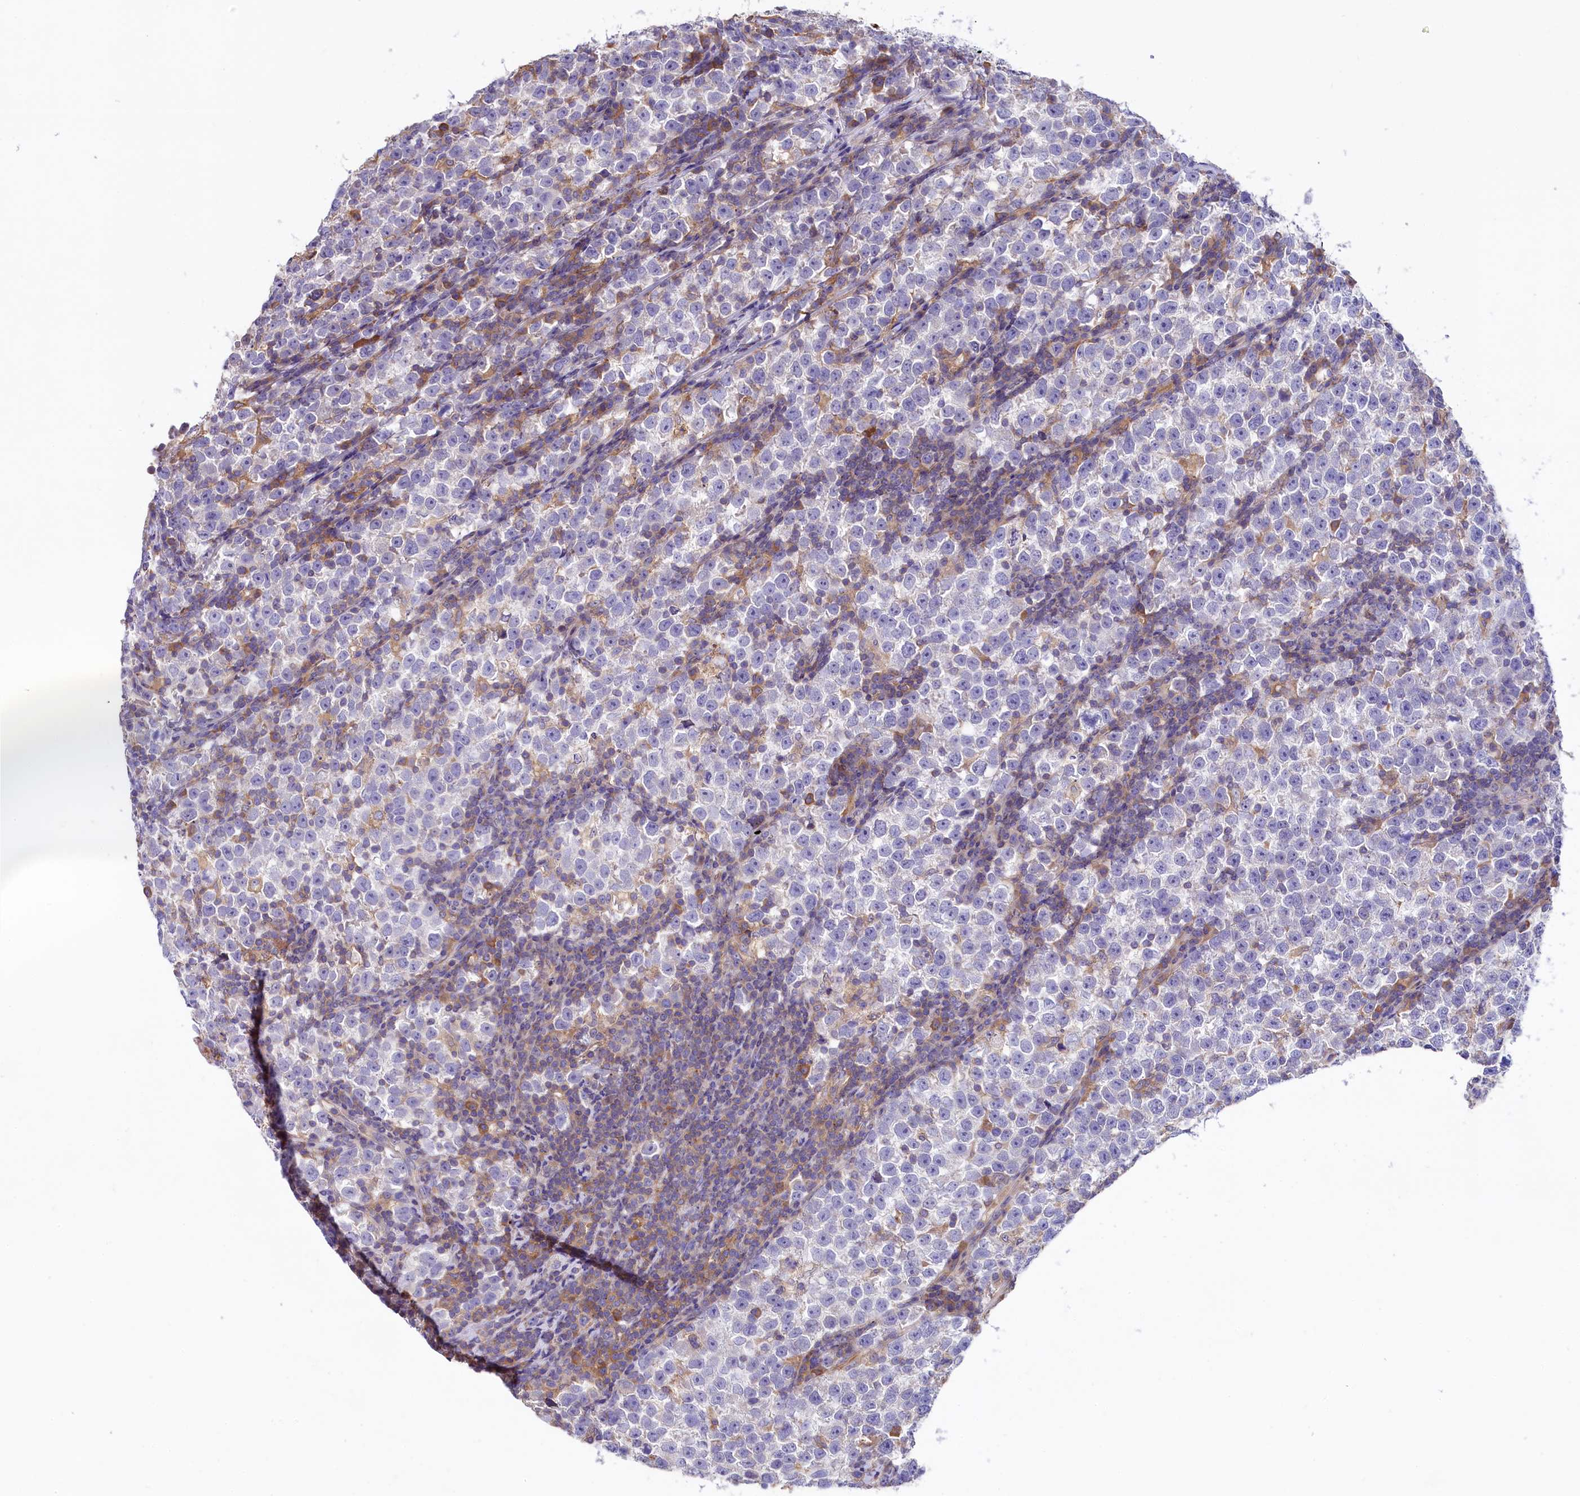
{"staining": {"intensity": "negative", "quantity": "none", "location": "none"}, "tissue": "testis cancer", "cell_type": "Tumor cells", "image_type": "cancer", "snomed": [{"axis": "morphology", "description": "Normal tissue, NOS"}, {"axis": "morphology", "description": "Seminoma, NOS"}, {"axis": "topography", "description": "Testis"}], "caption": "Testis cancer was stained to show a protein in brown. There is no significant staining in tumor cells.", "gene": "HPS6", "patient": {"sex": "male", "age": 43}}